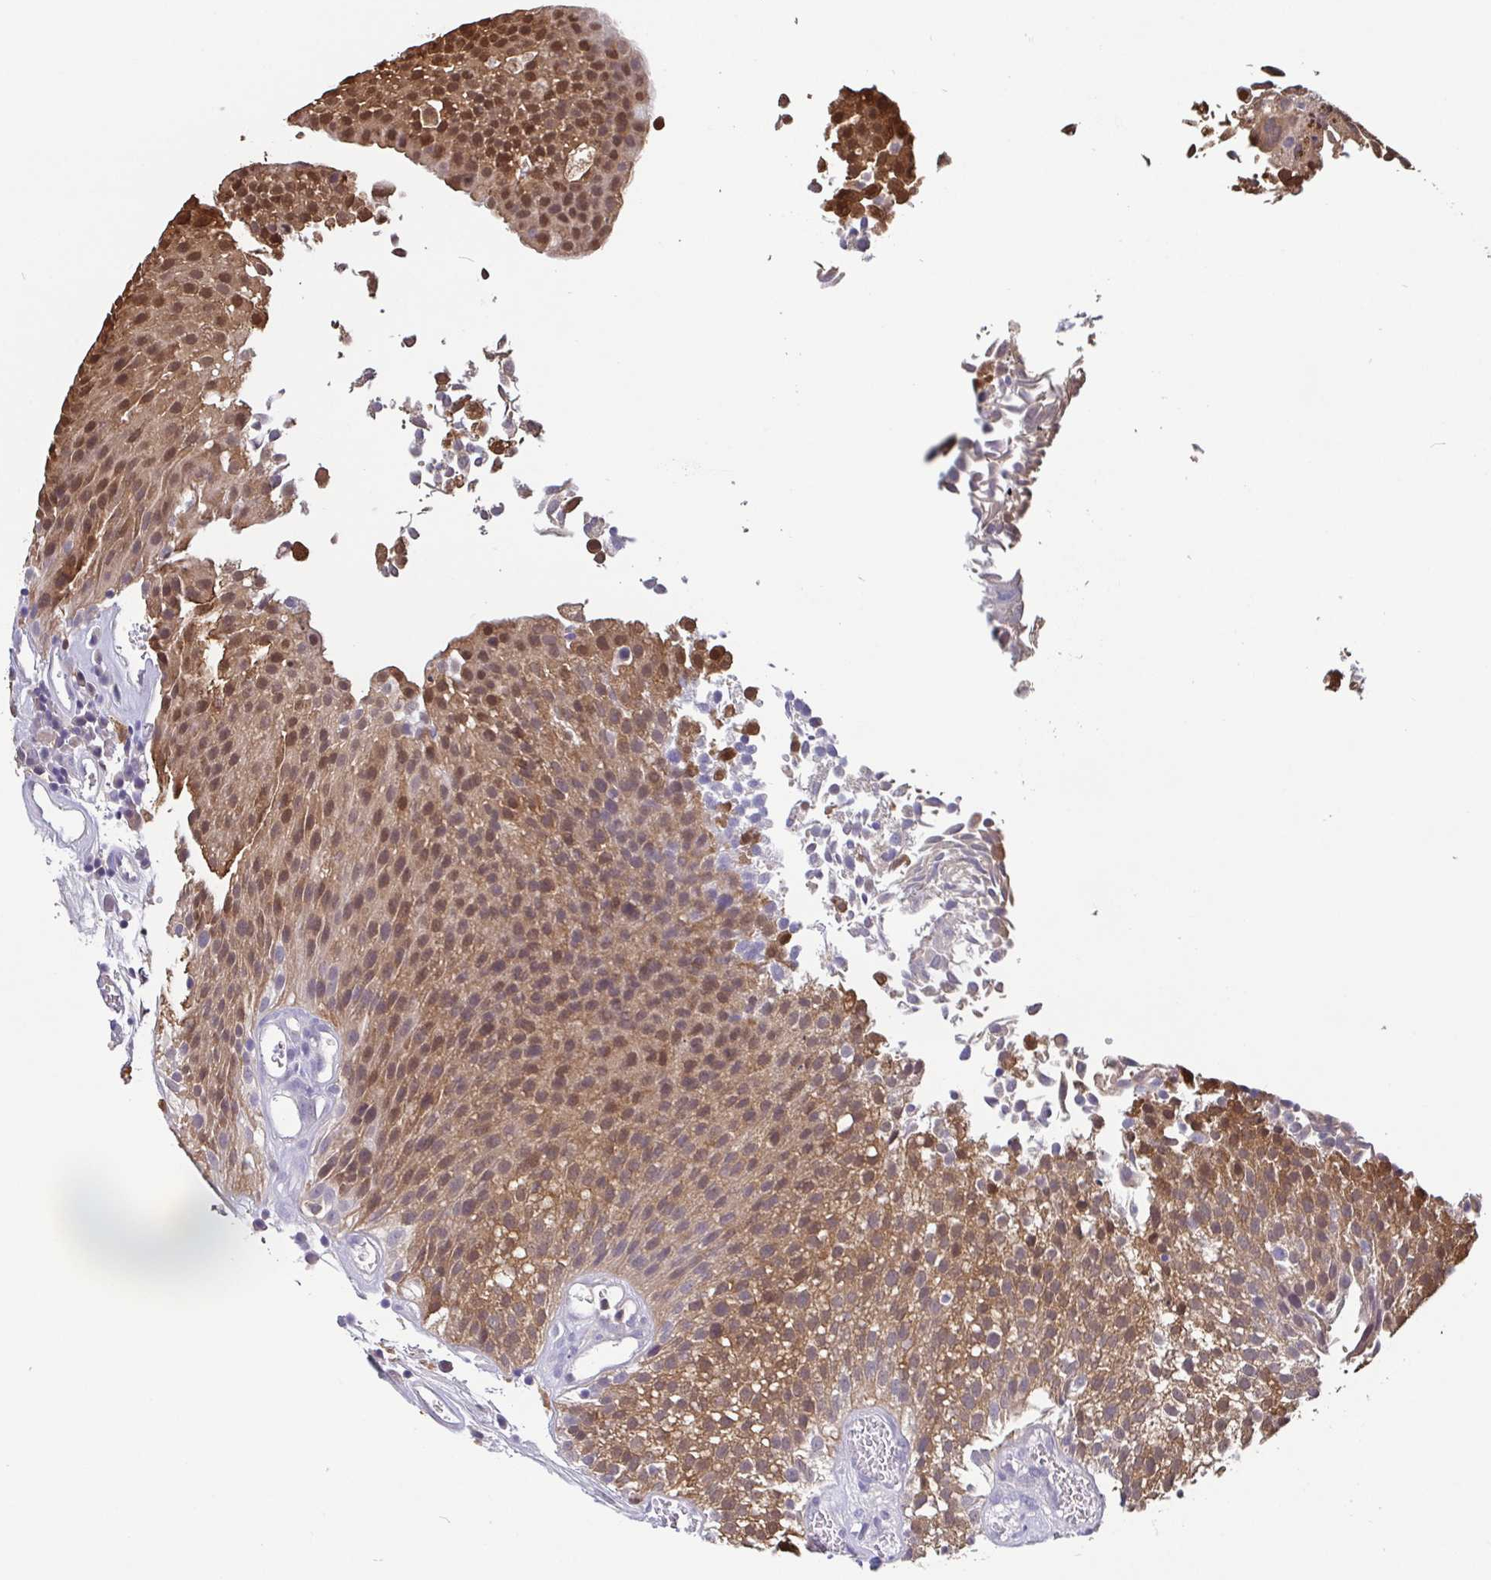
{"staining": {"intensity": "moderate", "quantity": ">75%", "location": "cytoplasmic/membranous,nuclear"}, "tissue": "urothelial cancer", "cell_type": "Tumor cells", "image_type": "cancer", "snomed": [{"axis": "morphology", "description": "Urothelial carcinoma, Low grade"}, {"axis": "topography", "description": "Urinary bladder"}], "caption": "Human urothelial carcinoma (low-grade) stained with a brown dye reveals moderate cytoplasmic/membranous and nuclear positive staining in about >75% of tumor cells.", "gene": "IDH1", "patient": {"sex": "female", "age": 79}}